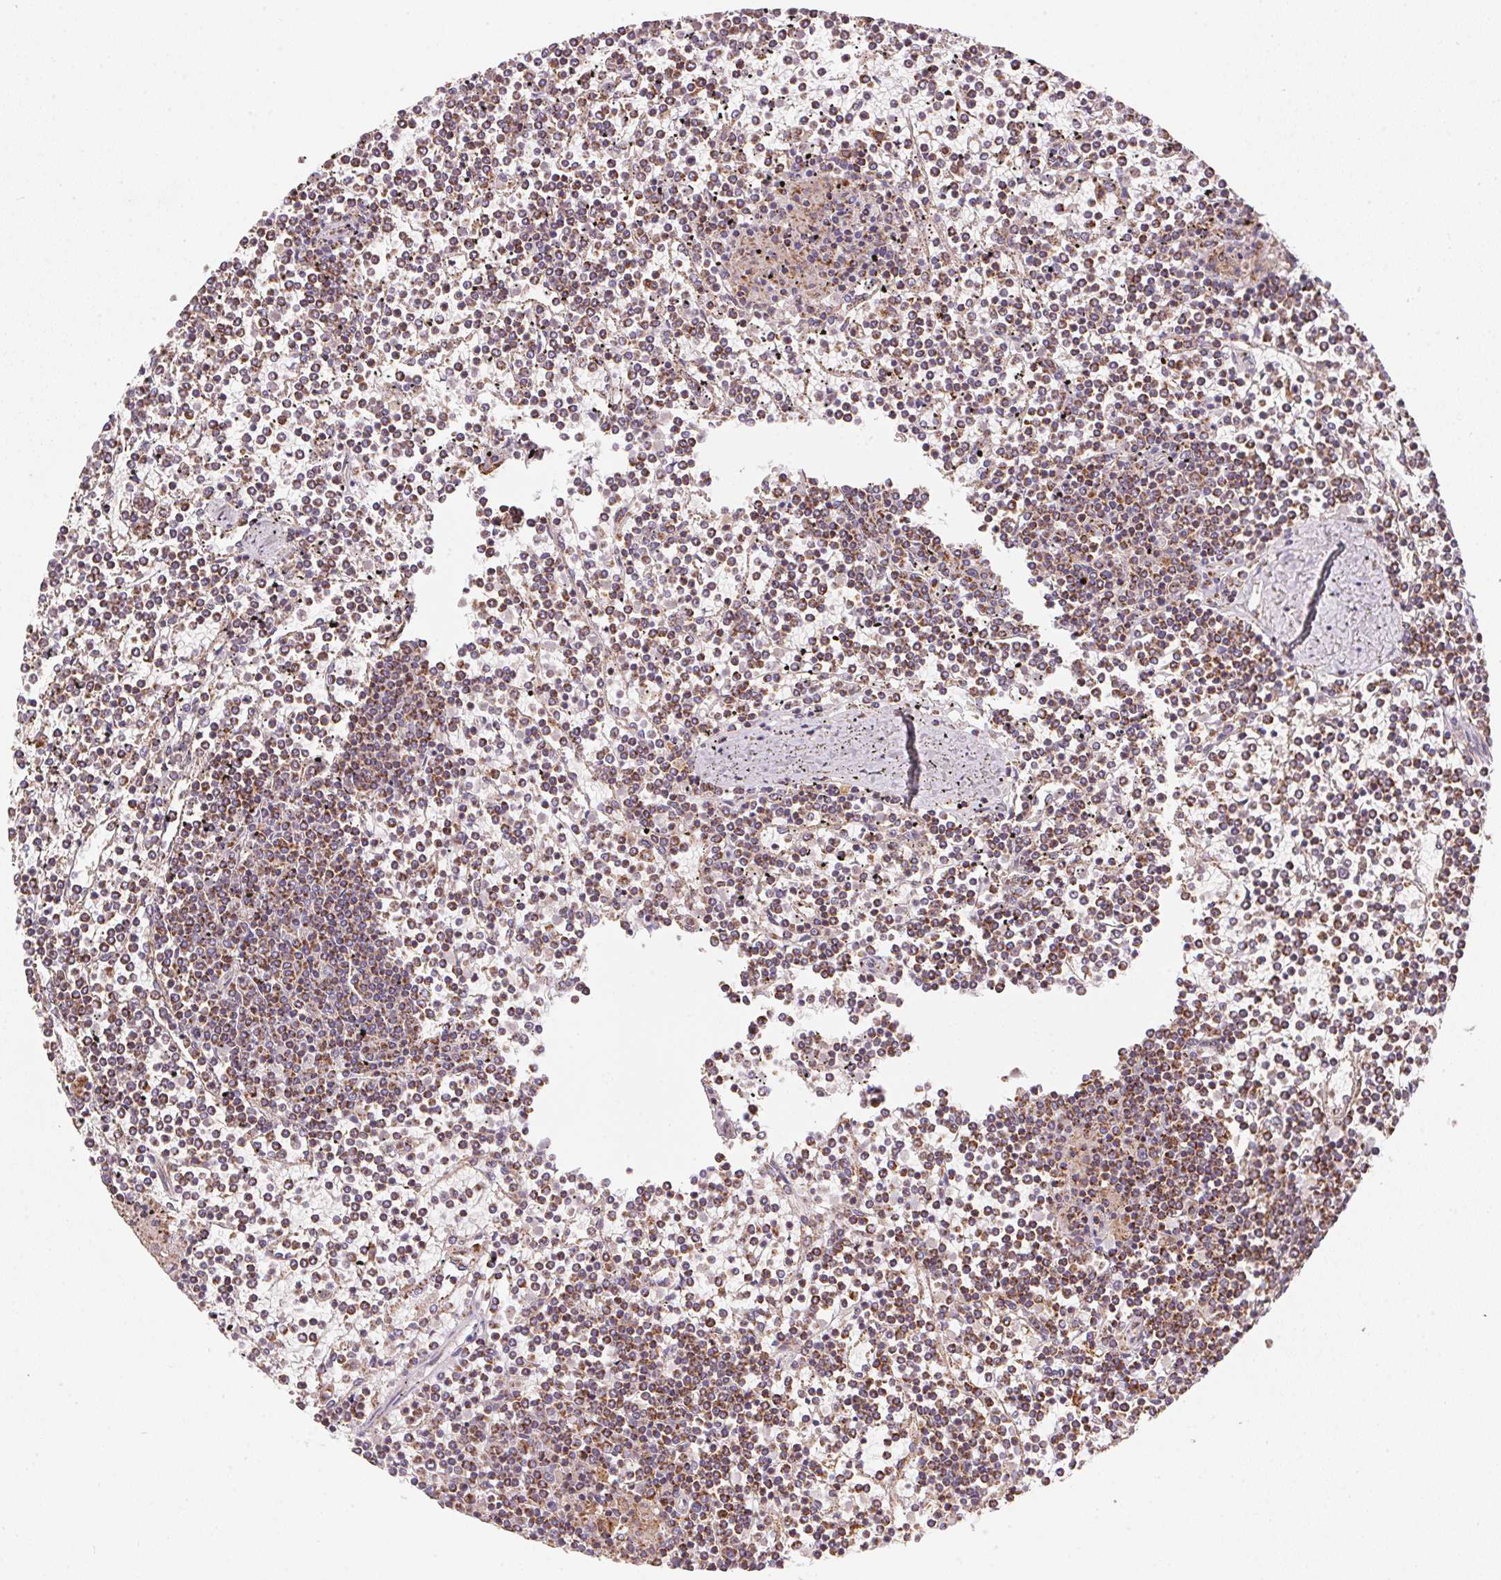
{"staining": {"intensity": "moderate", "quantity": ">75%", "location": "cytoplasmic/membranous"}, "tissue": "lymphoma", "cell_type": "Tumor cells", "image_type": "cancer", "snomed": [{"axis": "morphology", "description": "Malignant lymphoma, non-Hodgkin's type, Low grade"}, {"axis": "topography", "description": "Spleen"}], "caption": "Low-grade malignant lymphoma, non-Hodgkin's type tissue reveals moderate cytoplasmic/membranous expression in about >75% of tumor cells, visualized by immunohistochemistry.", "gene": "NDUFS2", "patient": {"sex": "female", "age": 19}}